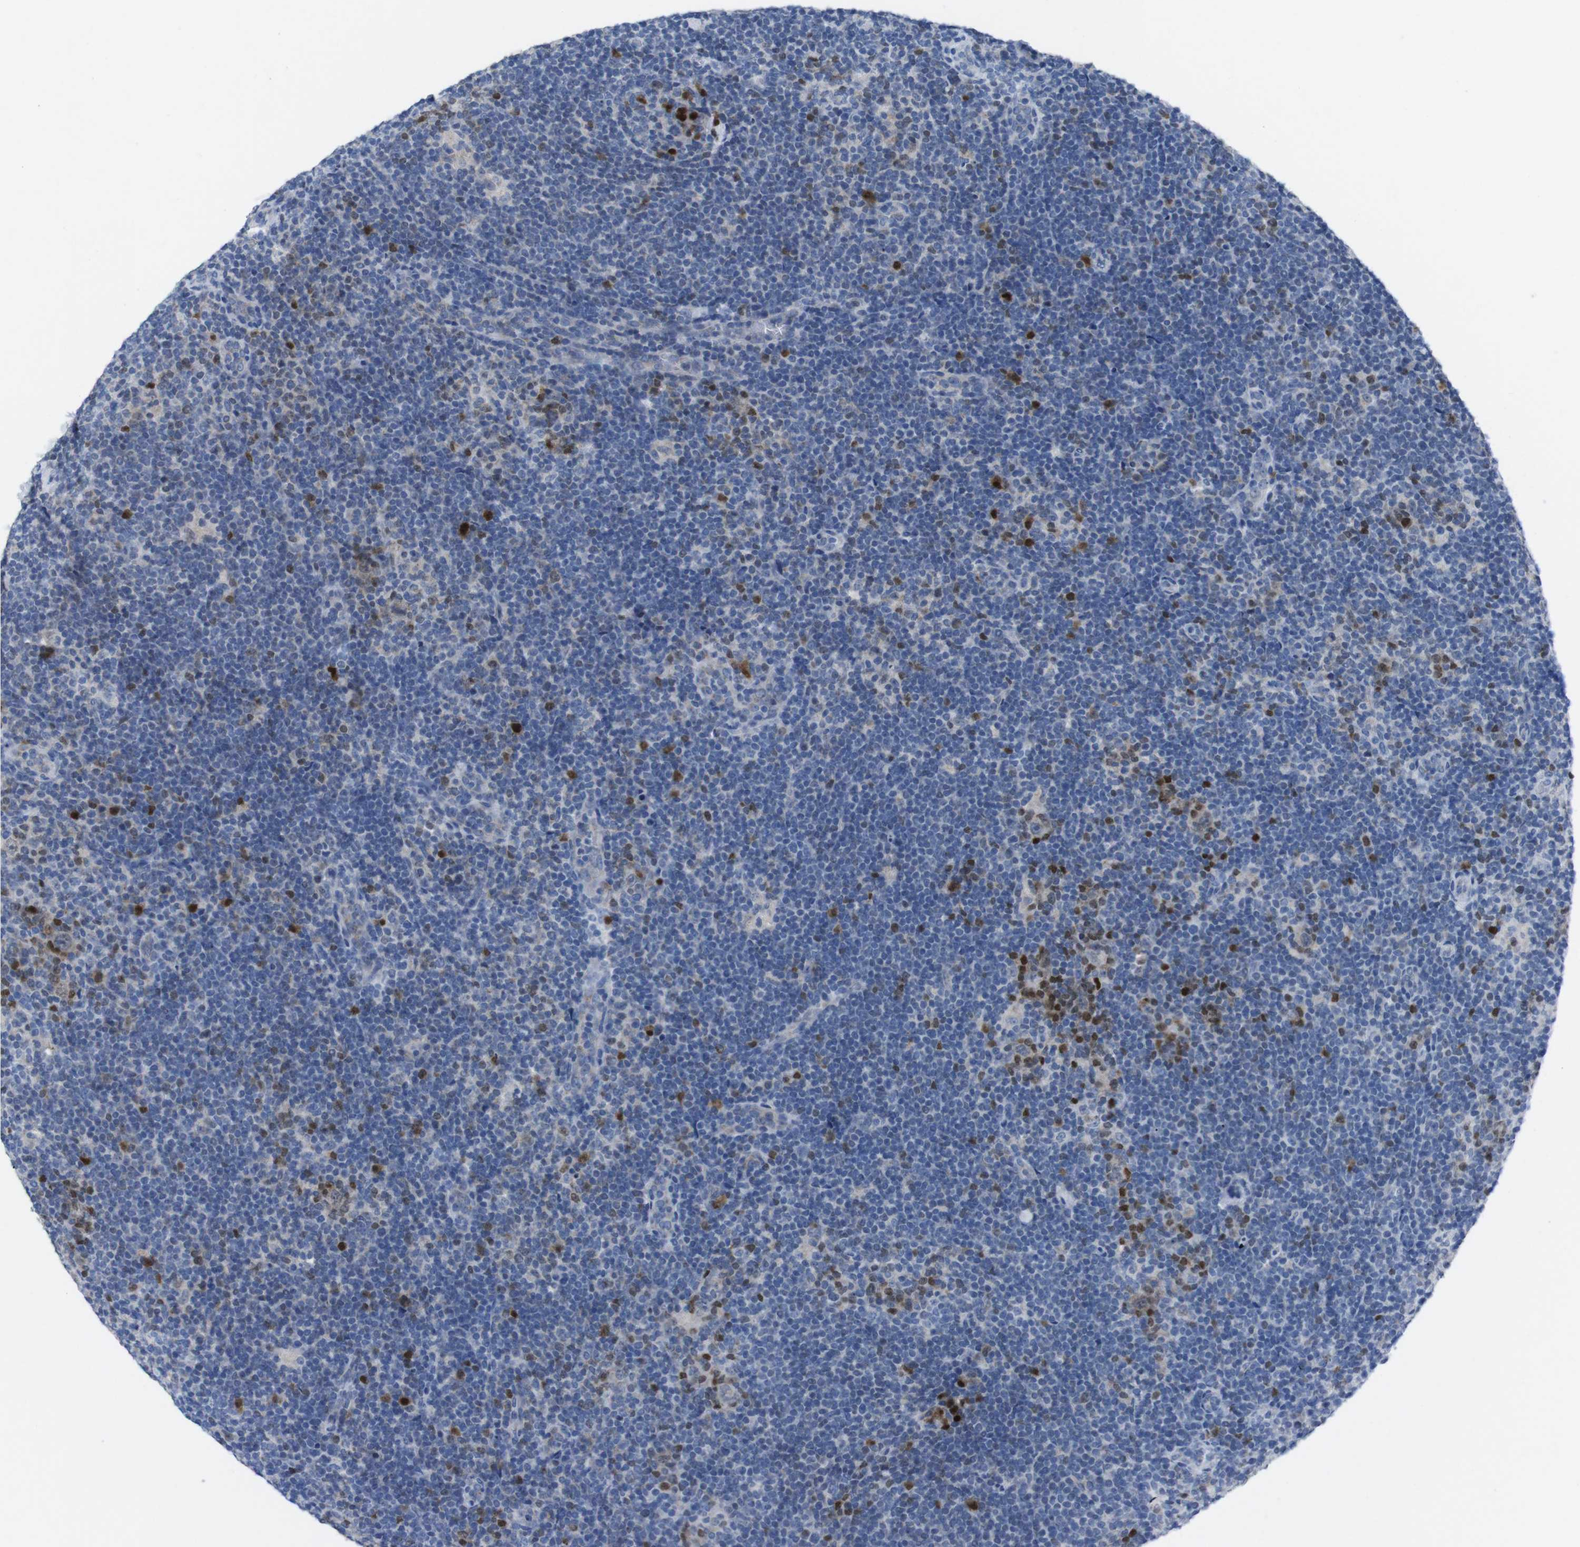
{"staining": {"intensity": "negative", "quantity": "none", "location": "none"}, "tissue": "lymphoma", "cell_type": "Tumor cells", "image_type": "cancer", "snomed": [{"axis": "morphology", "description": "Hodgkin's disease, NOS"}, {"axis": "topography", "description": "Lymph node"}], "caption": "An immunohistochemistry photomicrograph of lymphoma is shown. There is no staining in tumor cells of lymphoma.", "gene": "IRF4", "patient": {"sex": "female", "age": 57}}